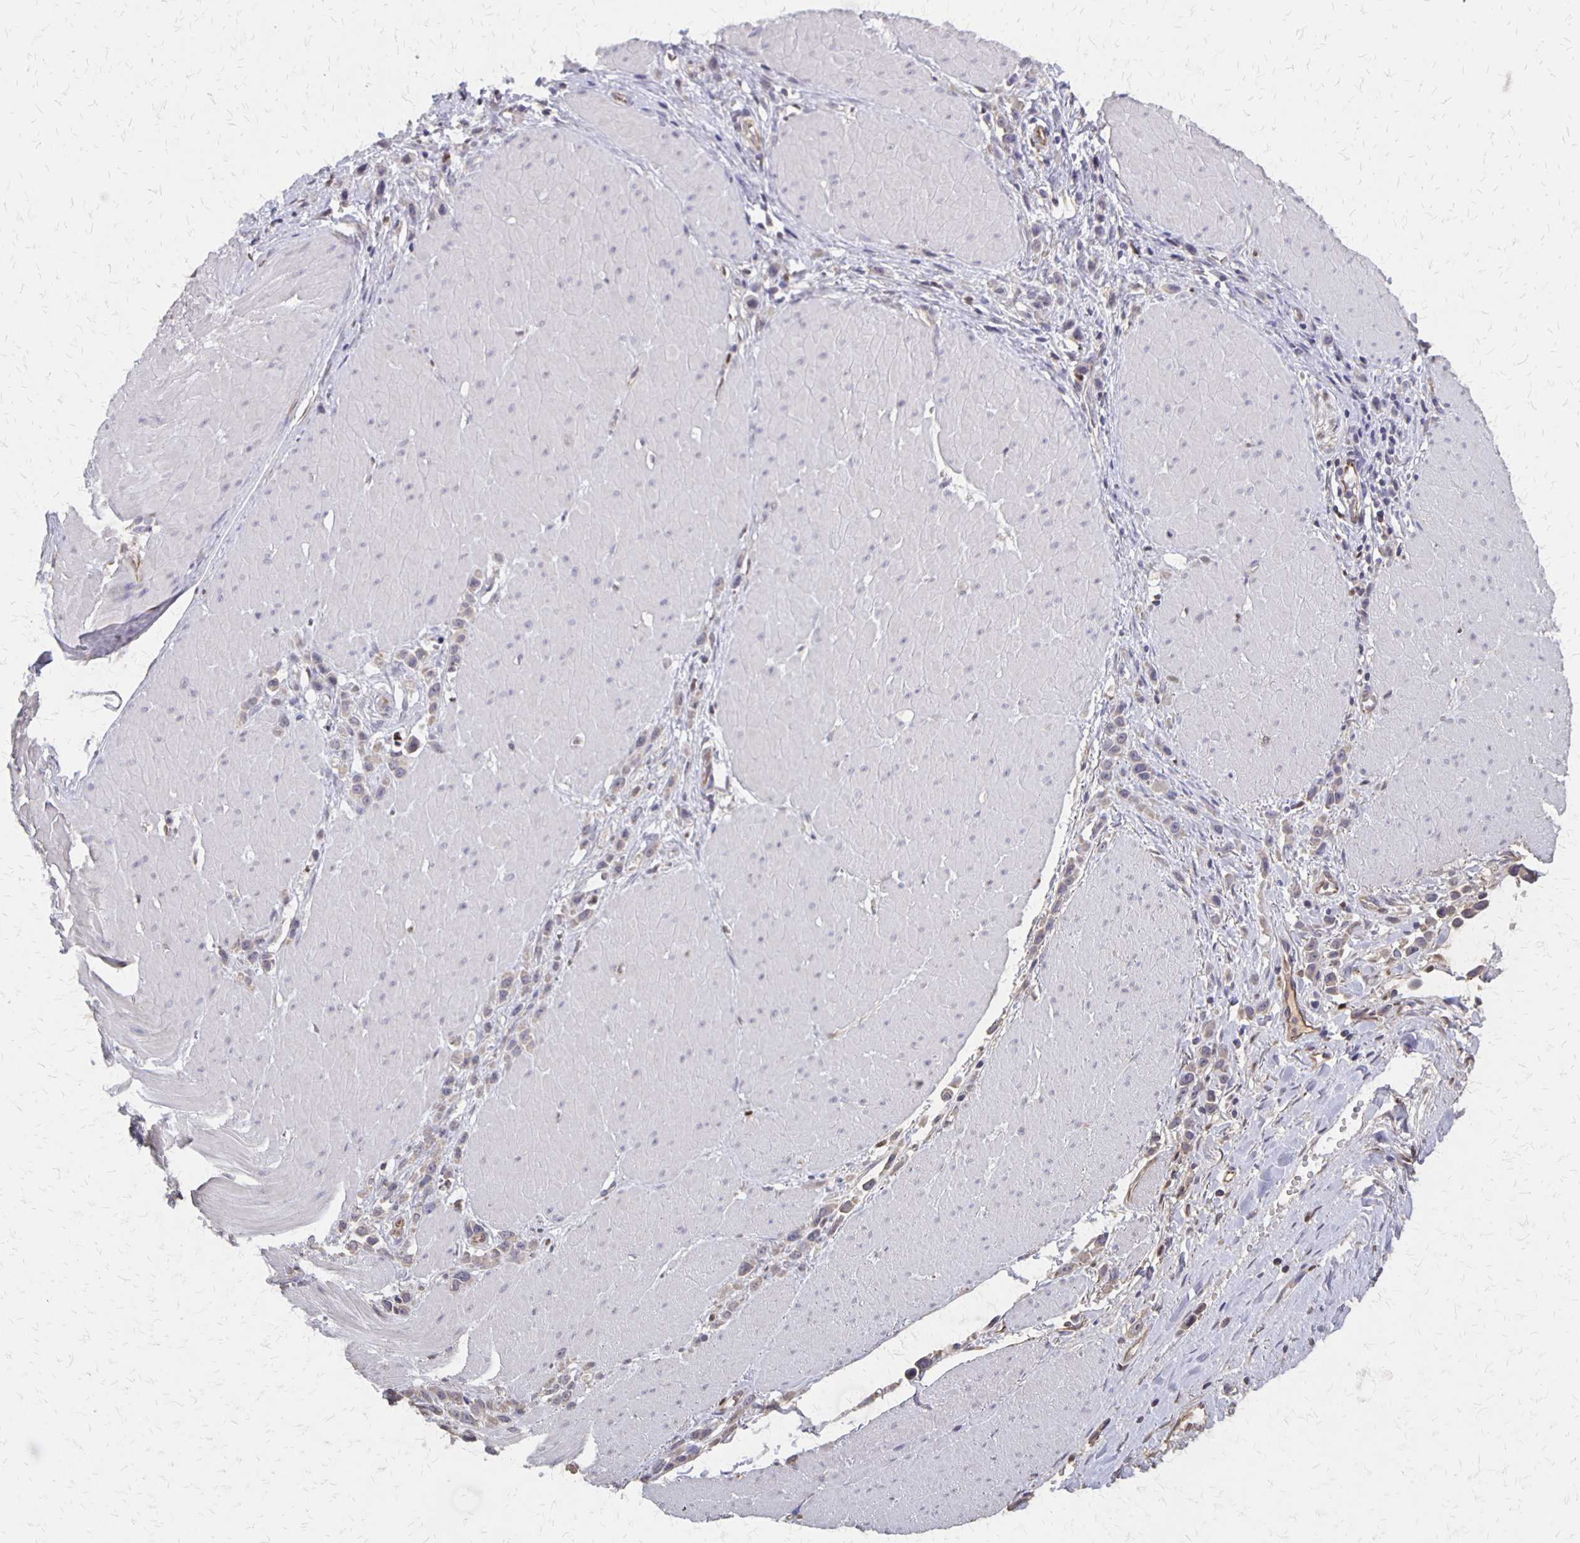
{"staining": {"intensity": "weak", "quantity": "<25%", "location": "cytoplasmic/membranous"}, "tissue": "stomach cancer", "cell_type": "Tumor cells", "image_type": "cancer", "snomed": [{"axis": "morphology", "description": "Adenocarcinoma, NOS"}, {"axis": "topography", "description": "Stomach"}], "caption": "IHC of stomach adenocarcinoma displays no staining in tumor cells.", "gene": "NOG", "patient": {"sex": "male", "age": 47}}